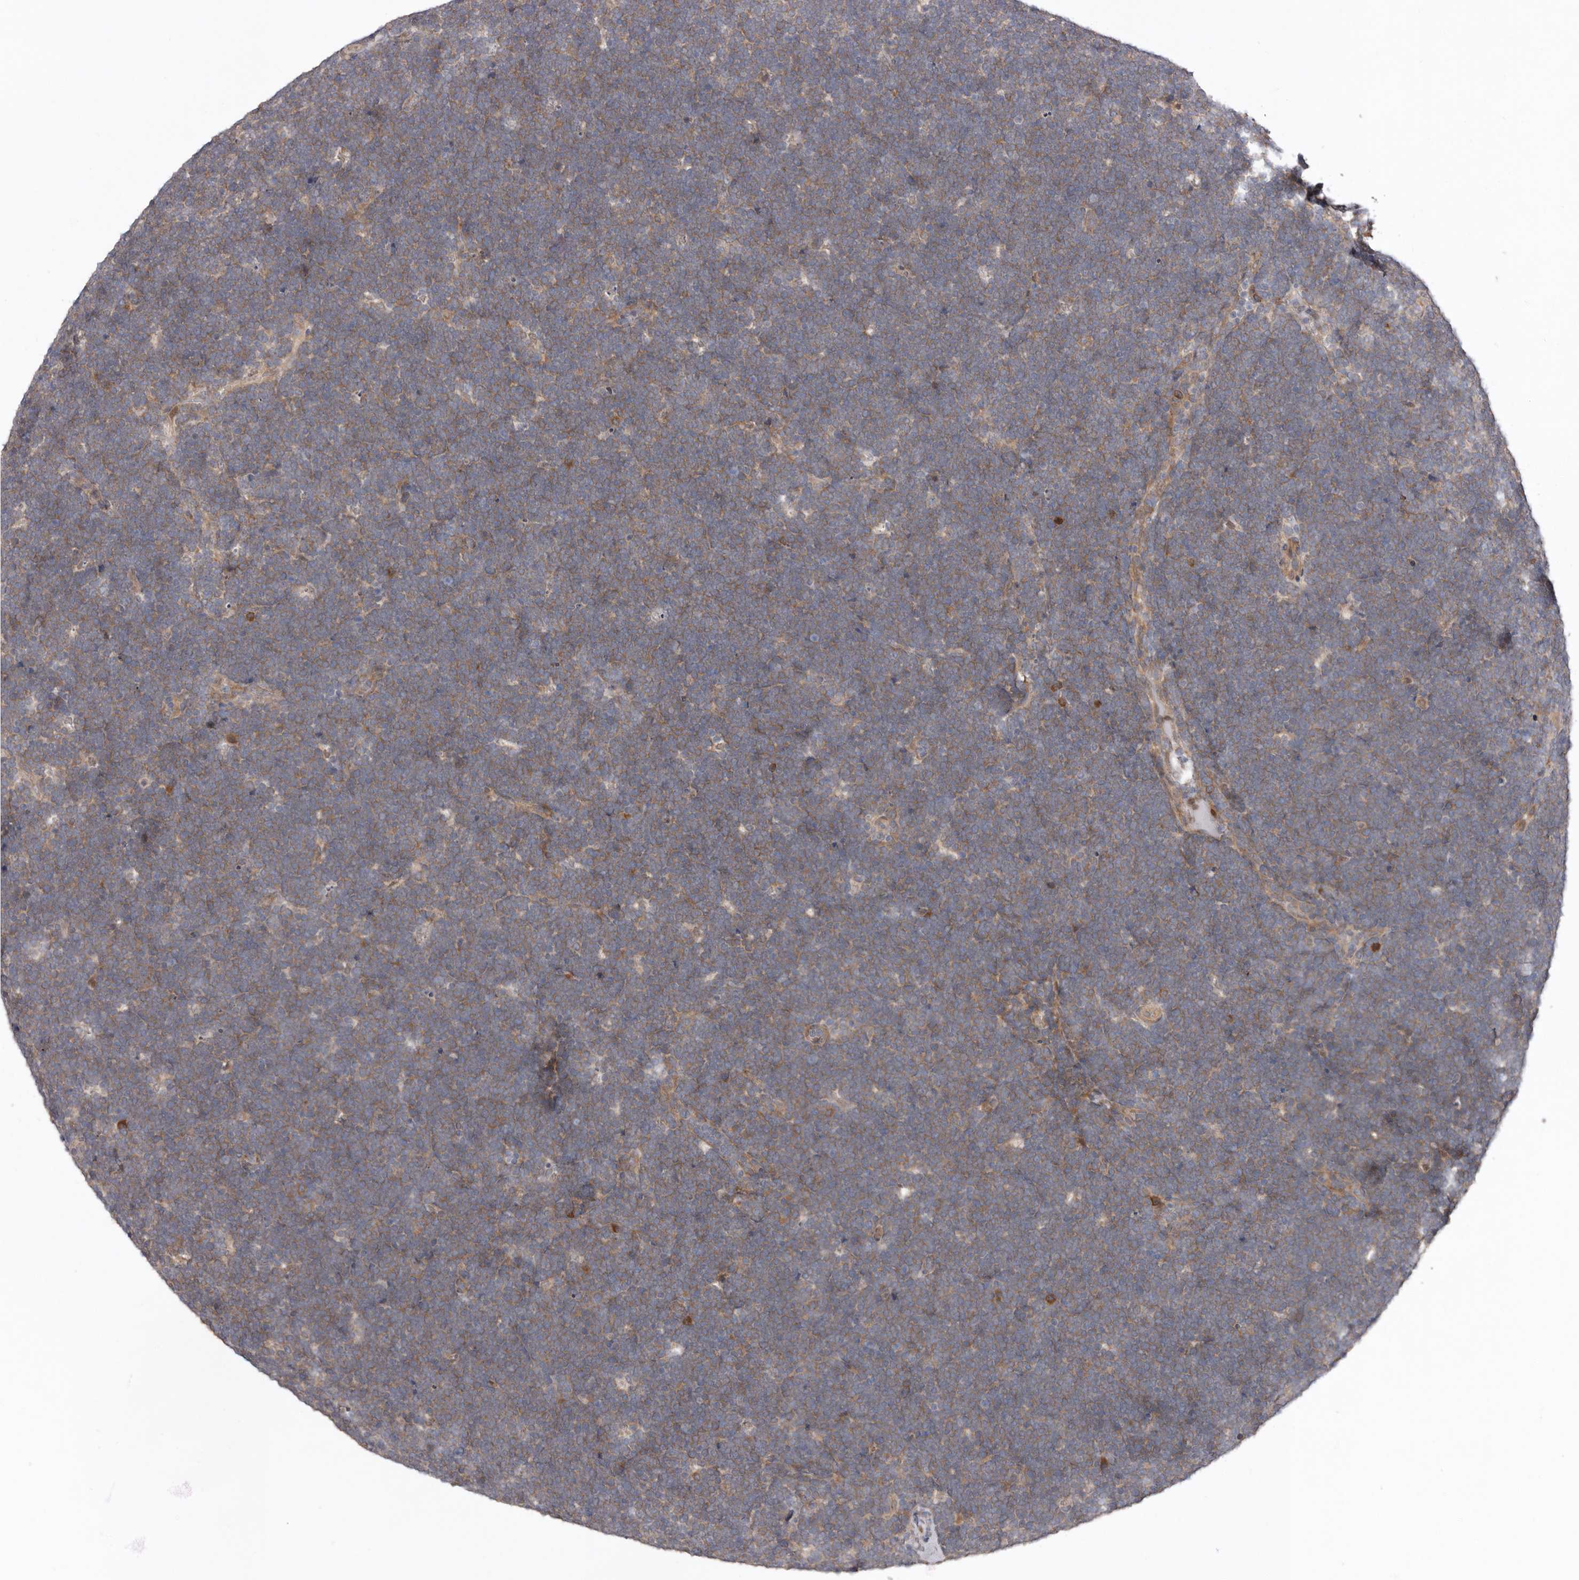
{"staining": {"intensity": "weak", "quantity": "25%-75%", "location": "cytoplasmic/membranous"}, "tissue": "lymphoma", "cell_type": "Tumor cells", "image_type": "cancer", "snomed": [{"axis": "morphology", "description": "Malignant lymphoma, non-Hodgkin's type, High grade"}, {"axis": "topography", "description": "Lymph node"}], "caption": "IHC staining of lymphoma, which reveals low levels of weak cytoplasmic/membranous expression in about 25%-75% of tumor cells indicating weak cytoplasmic/membranous protein positivity. The staining was performed using DAB (brown) for protein detection and nuclei were counterstained in hematoxylin (blue).", "gene": "CHML", "patient": {"sex": "male", "age": 13}}